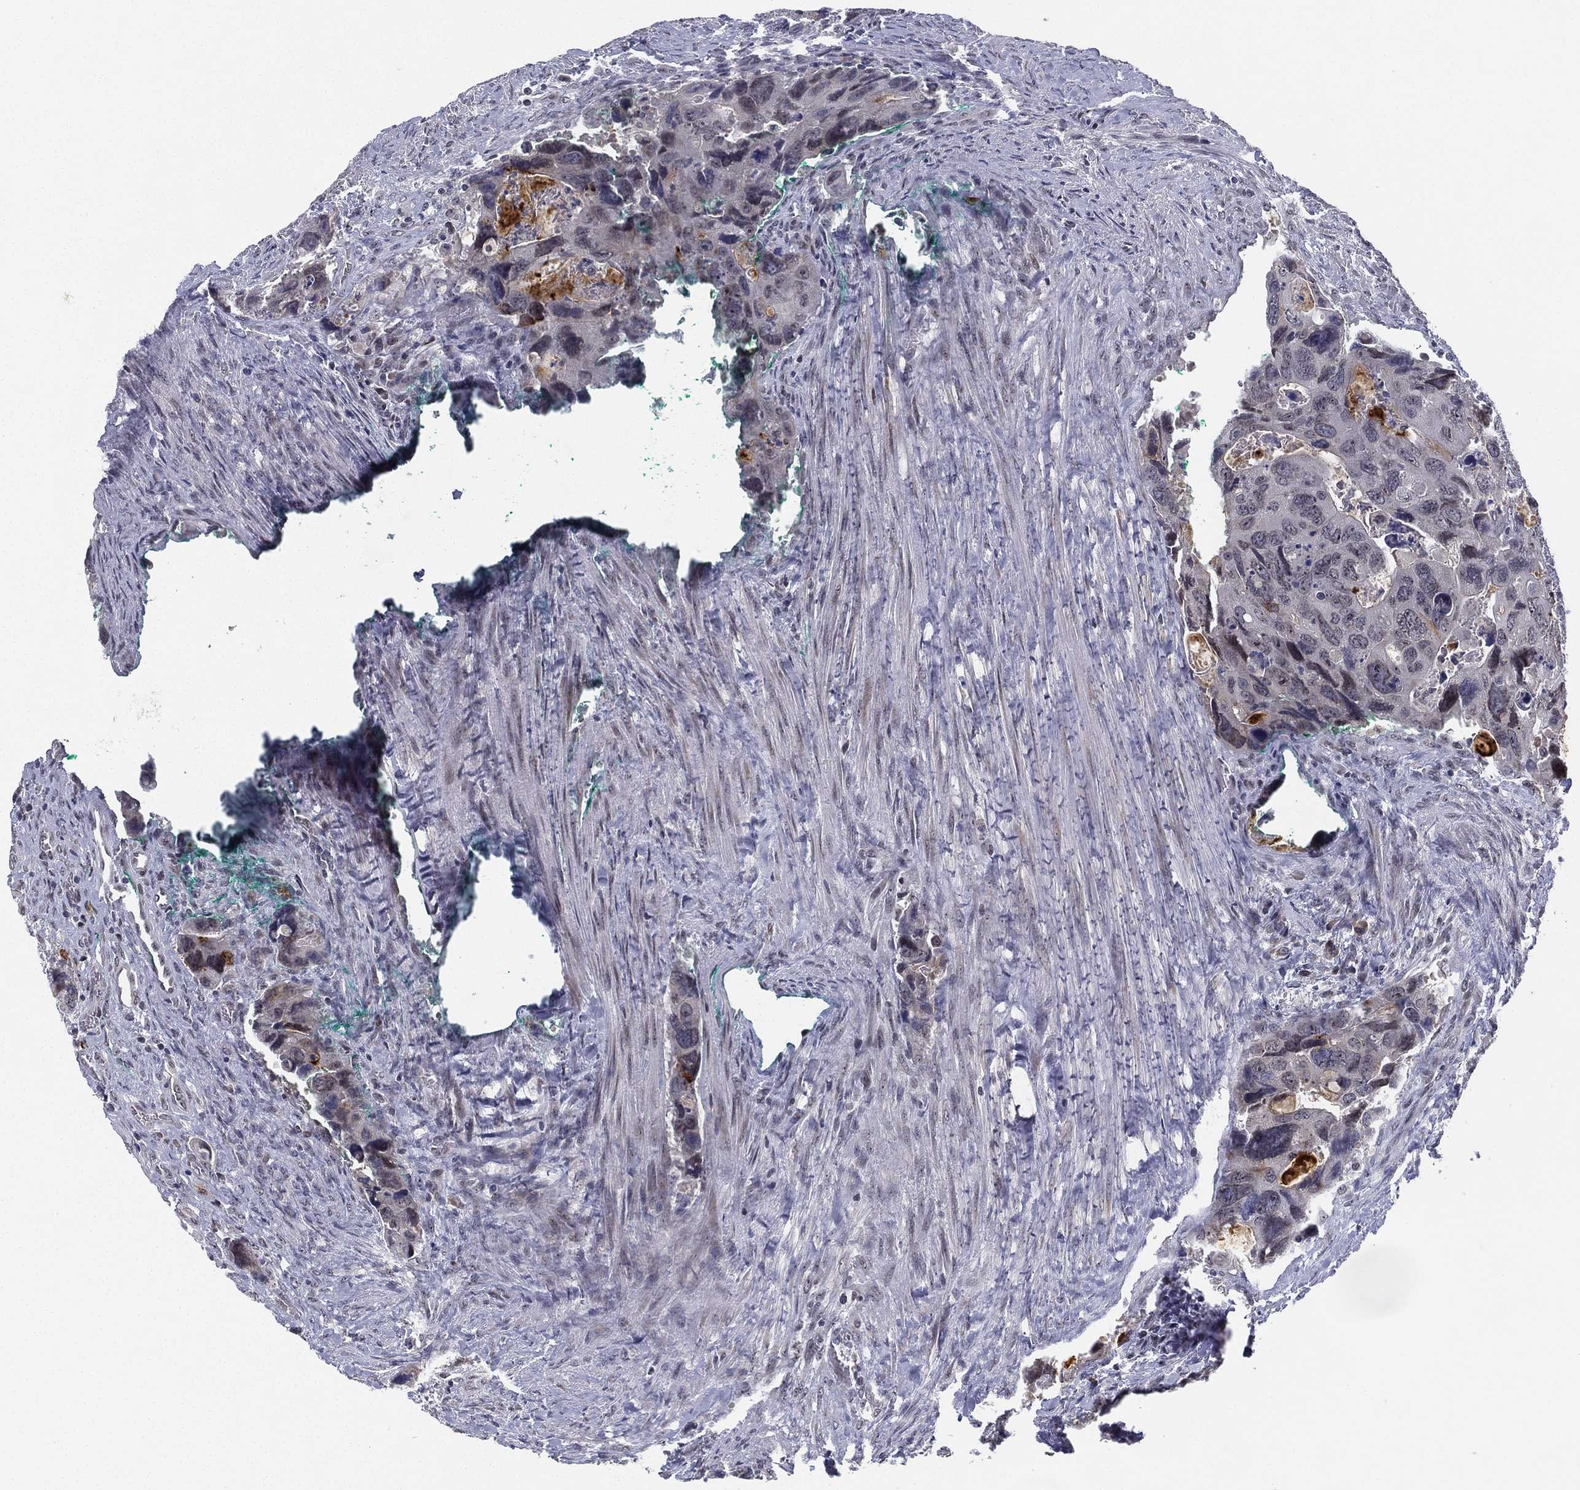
{"staining": {"intensity": "negative", "quantity": "none", "location": "none"}, "tissue": "colorectal cancer", "cell_type": "Tumor cells", "image_type": "cancer", "snomed": [{"axis": "morphology", "description": "Adenocarcinoma, NOS"}, {"axis": "topography", "description": "Rectum"}], "caption": "A micrograph of human colorectal adenocarcinoma is negative for staining in tumor cells.", "gene": "MS4A8", "patient": {"sex": "male", "age": 62}}